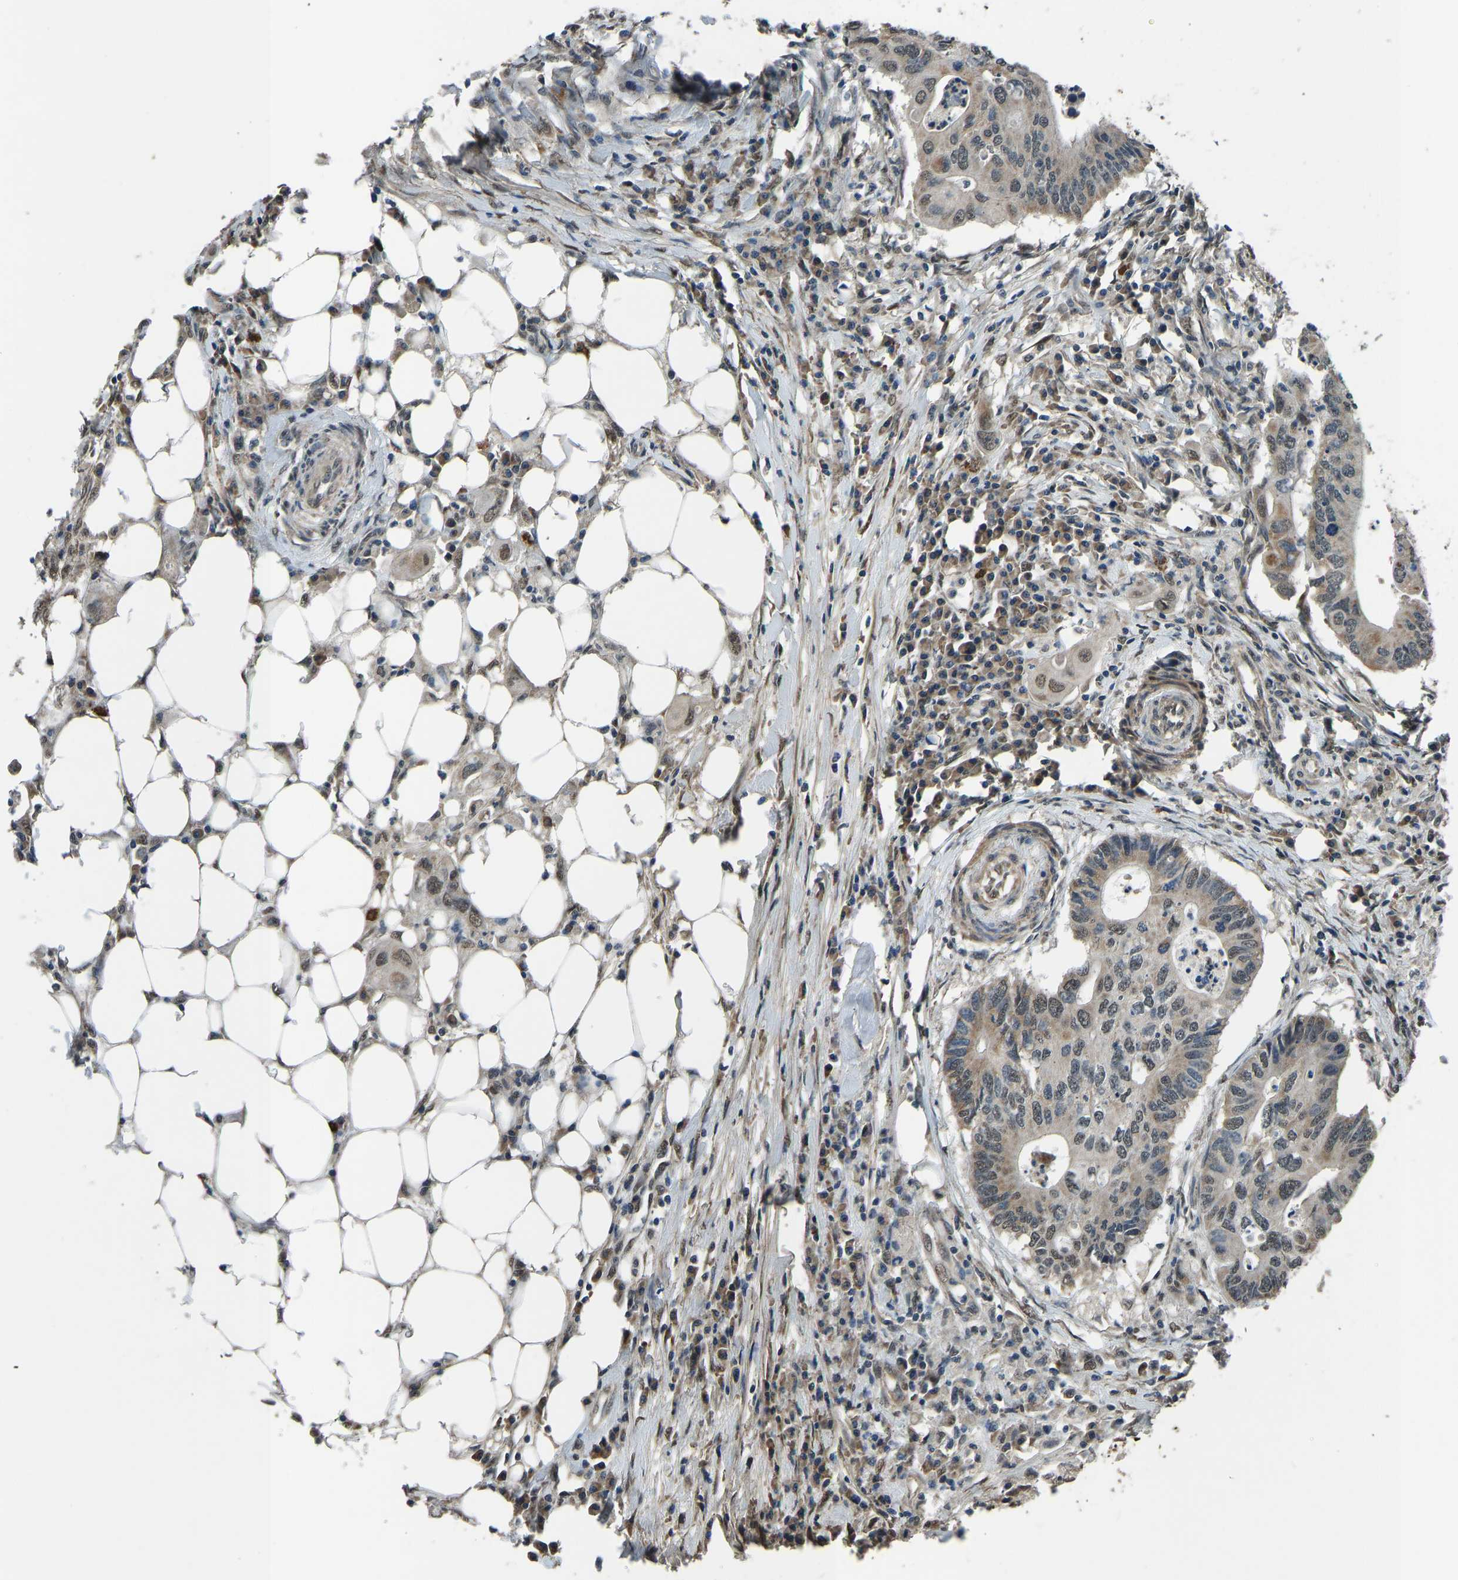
{"staining": {"intensity": "weak", "quantity": "<25%", "location": "nuclear"}, "tissue": "colorectal cancer", "cell_type": "Tumor cells", "image_type": "cancer", "snomed": [{"axis": "morphology", "description": "Adenocarcinoma, NOS"}, {"axis": "topography", "description": "Colon"}], "caption": "A high-resolution micrograph shows immunohistochemistry staining of adenocarcinoma (colorectal), which shows no significant positivity in tumor cells.", "gene": "FOS", "patient": {"sex": "male", "age": 71}}